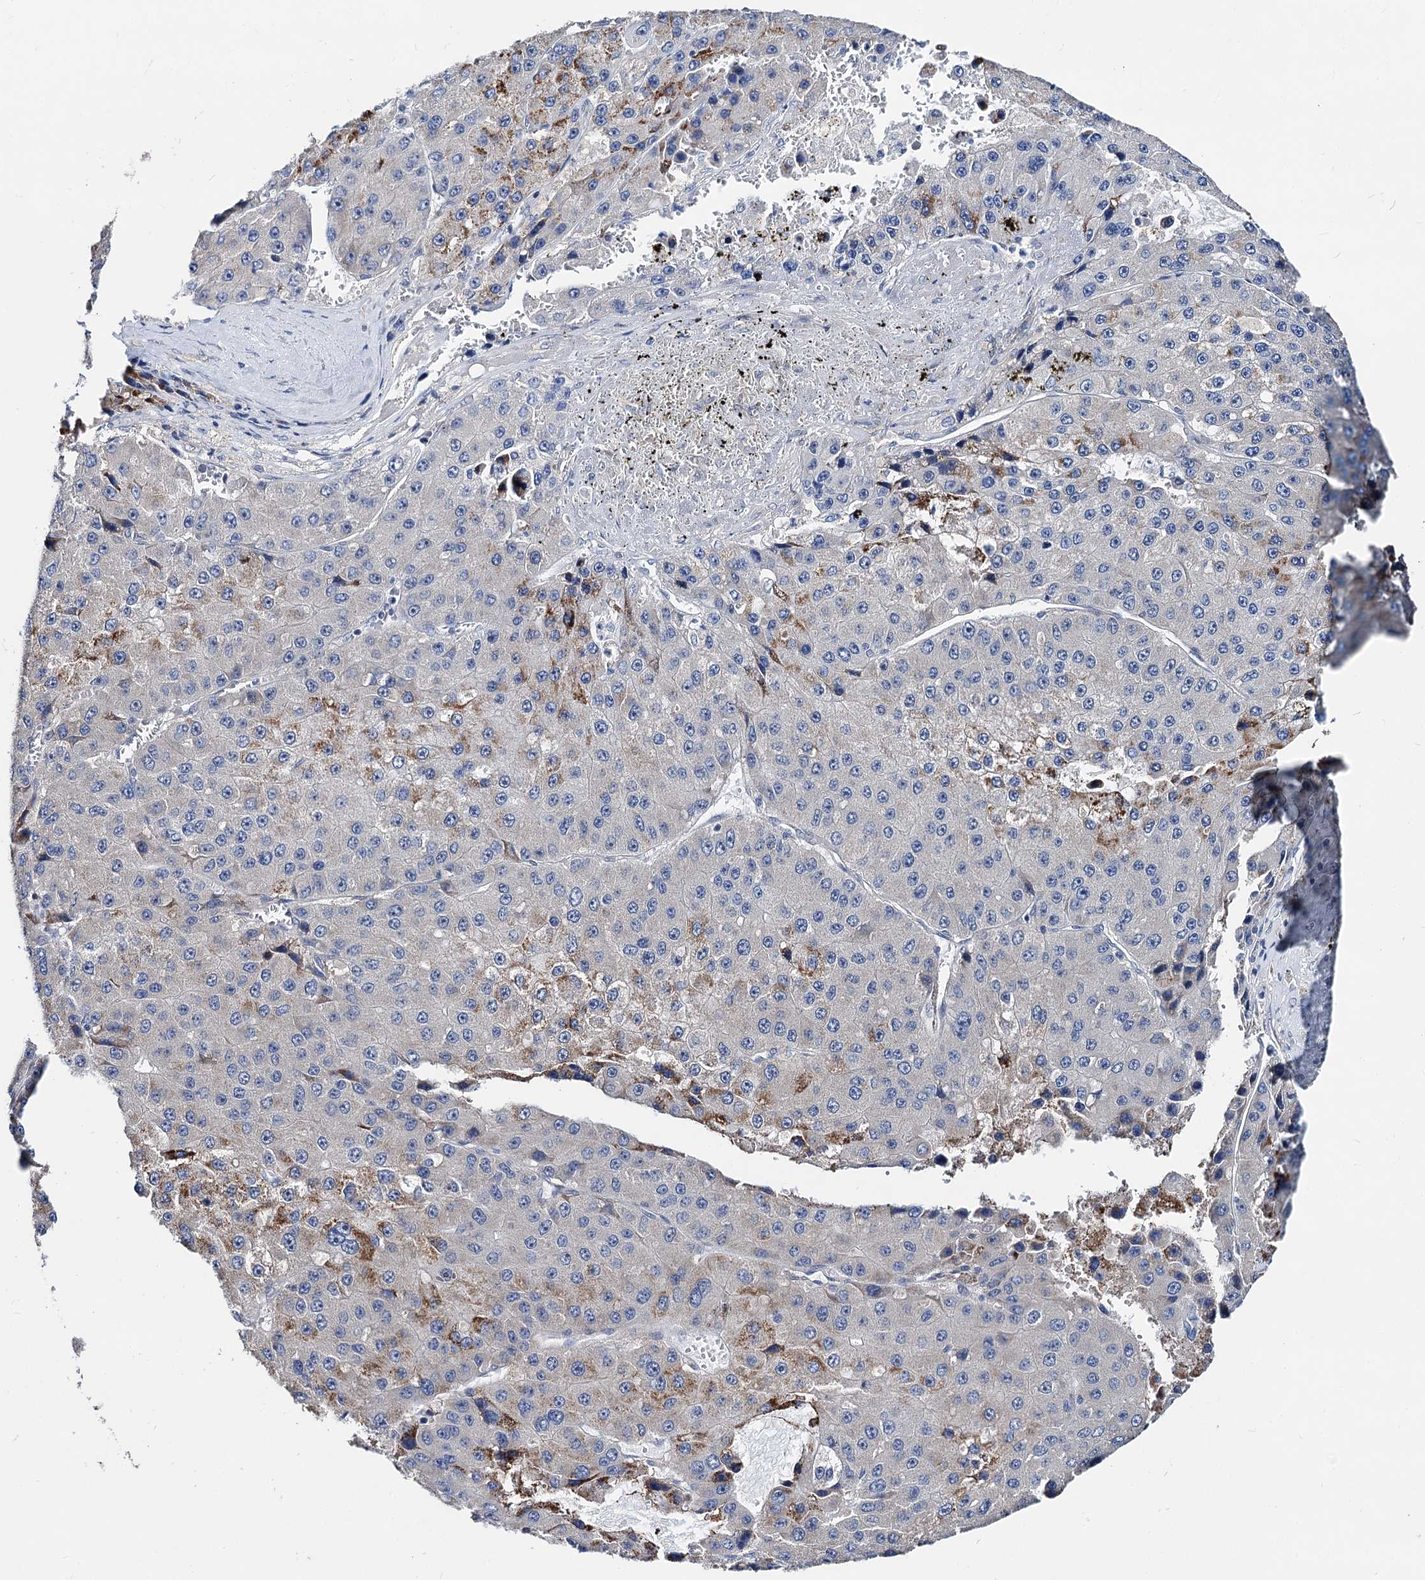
{"staining": {"intensity": "weak", "quantity": "<25%", "location": "cytoplasmic/membranous"}, "tissue": "liver cancer", "cell_type": "Tumor cells", "image_type": "cancer", "snomed": [{"axis": "morphology", "description": "Carcinoma, Hepatocellular, NOS"}, {"axis": "topography", "description": "Liver"}], "caption": "Immunohistochemistry of liver cancer displays no staining in tumor cells.", "gene": "CAPRIN2", "patient": {"sex": "female", "age": 73}}